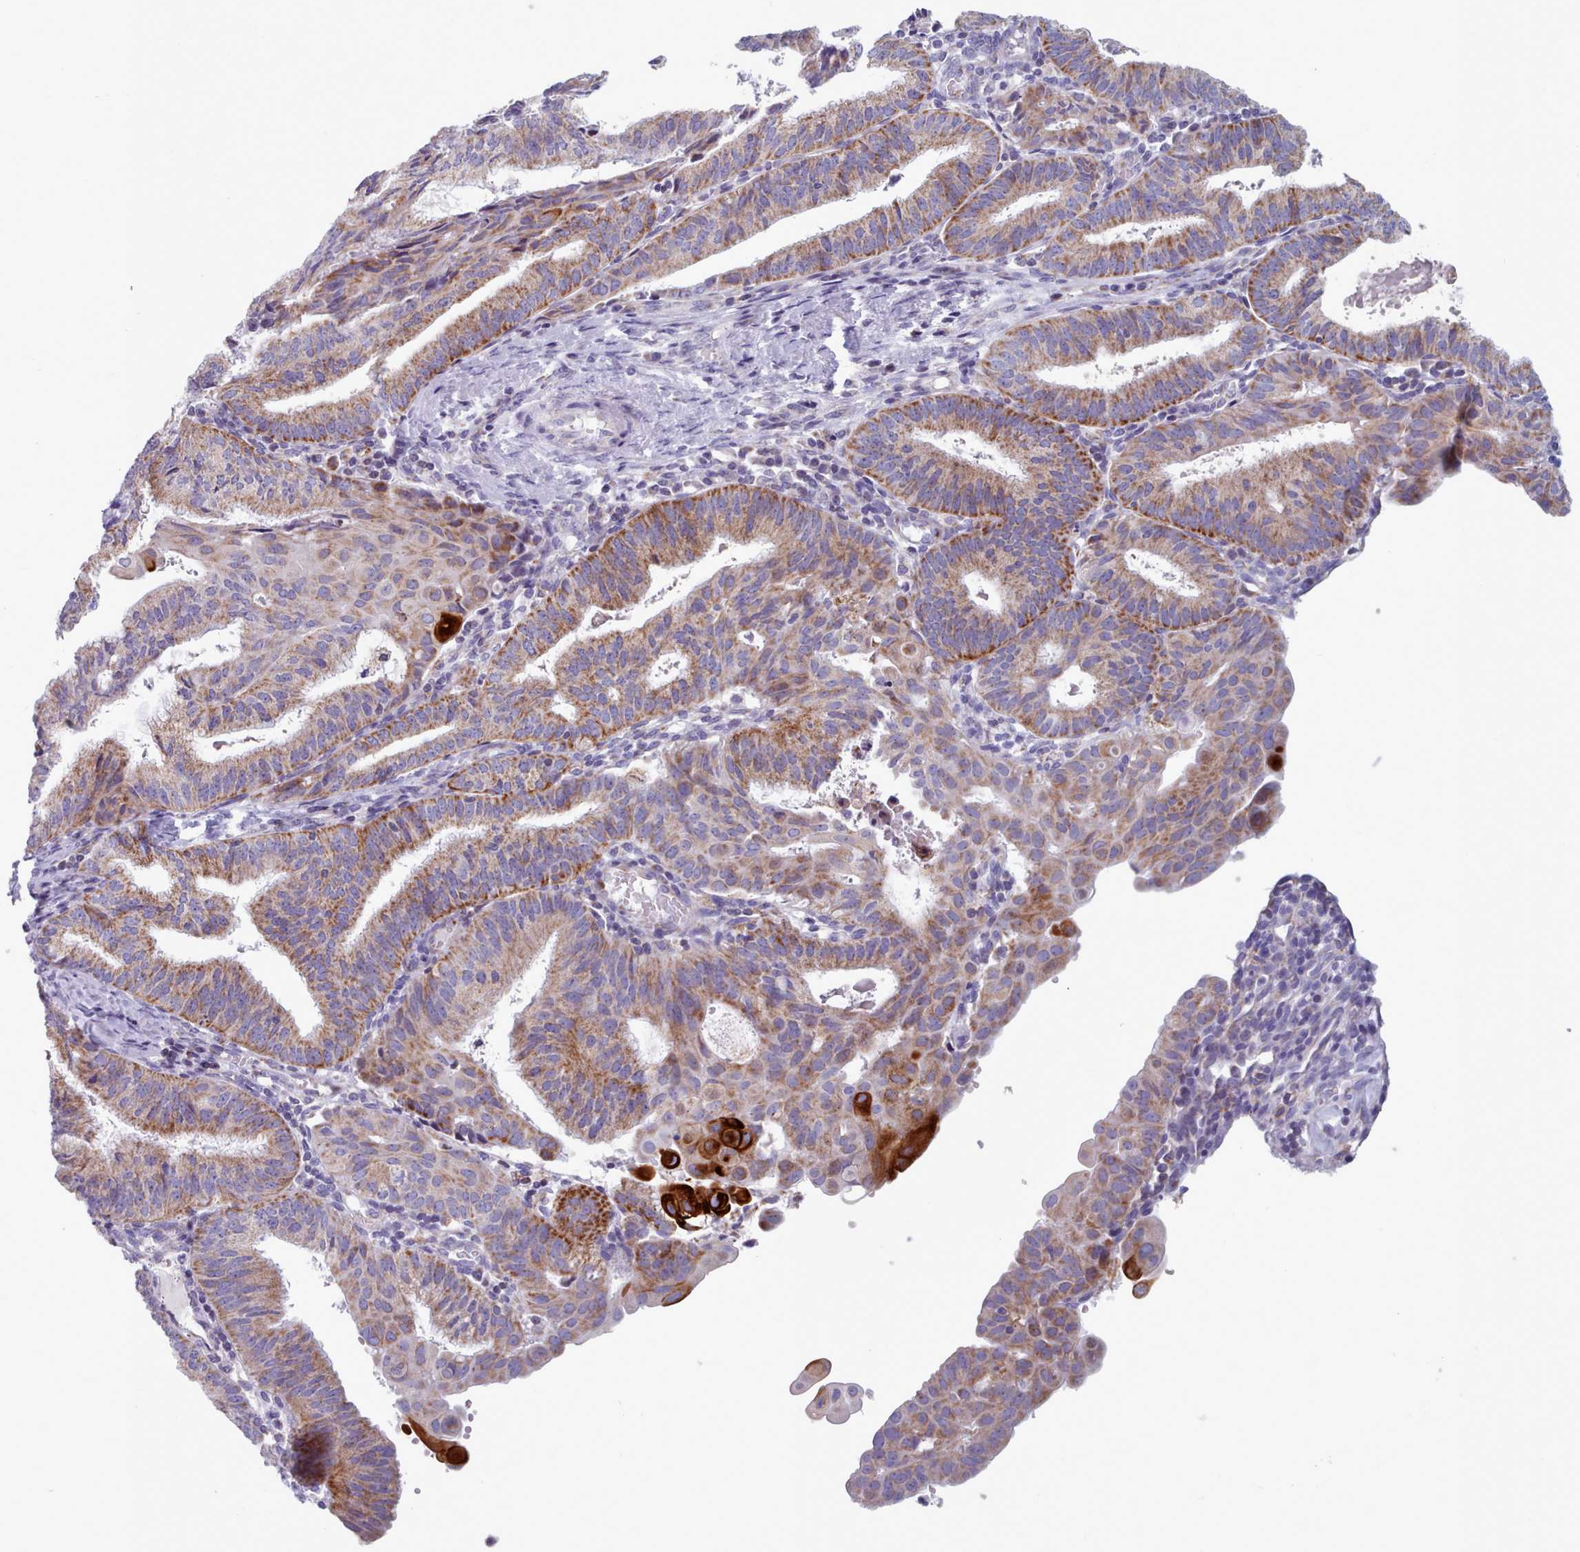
{"staining": {"intensity": "moderate", "quantity": ">75%", "location": "cytoplasmic/membranous"}, "tissue": "endometrial cancer", "cell_type": "Tumor cells", "image_type": "cancer", "snomed": [{"axis": "morphology", "description": "Adenocarcinoma, NOS"}, {"axis": "topography", "description": "Endometrium"}], "caption": "A brown stain shows moderate cytoplasmic/membranous staining of a protein in adenocarcinoma (endometrial) tumor cells.", "gene": "FAM170B", "patient": {"sex": "female", "age": 49}}